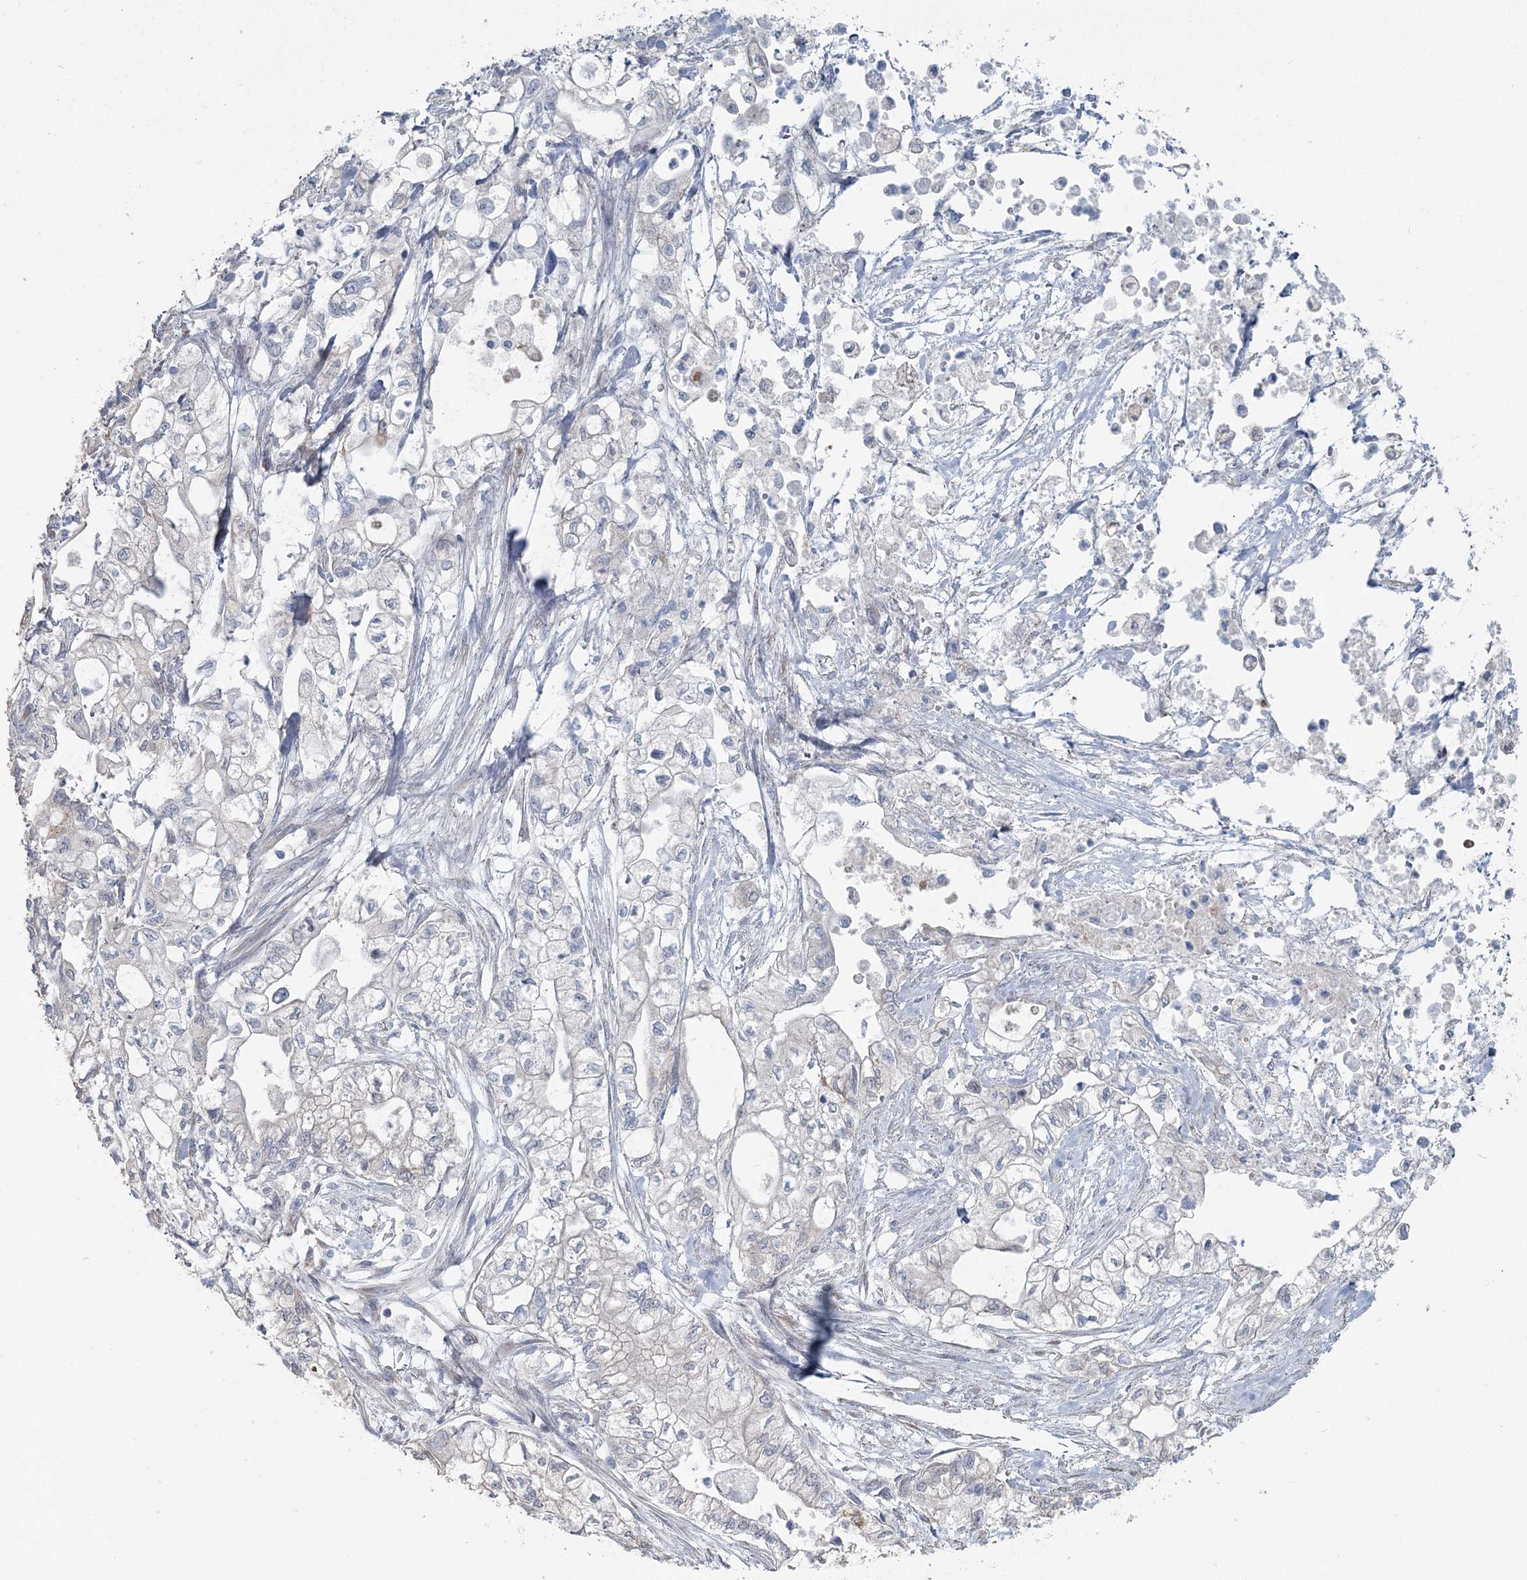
{"staining": {"intensity": "negative", "quantity": "none", "location": "none"}, "tissue": "pancreatic cancer", "cell_type": "Tumor cells", "image_type": "cancer", "snomed": [{"axis": "morphology", "description": "Adenocarcinoma, NOS"}, {"axis": "topography", "description": "Pancreas"}], "caption": "Immunohistochemistry photomicrograph of neoplastic tissue: pancreatic adenocarcinoma stained with DAB (3,3'-diaminobenzidine) displays no significant protein staining in tumor cells.", "gene": "CMBL", "patient": {"sex": "male", "age": 79}}